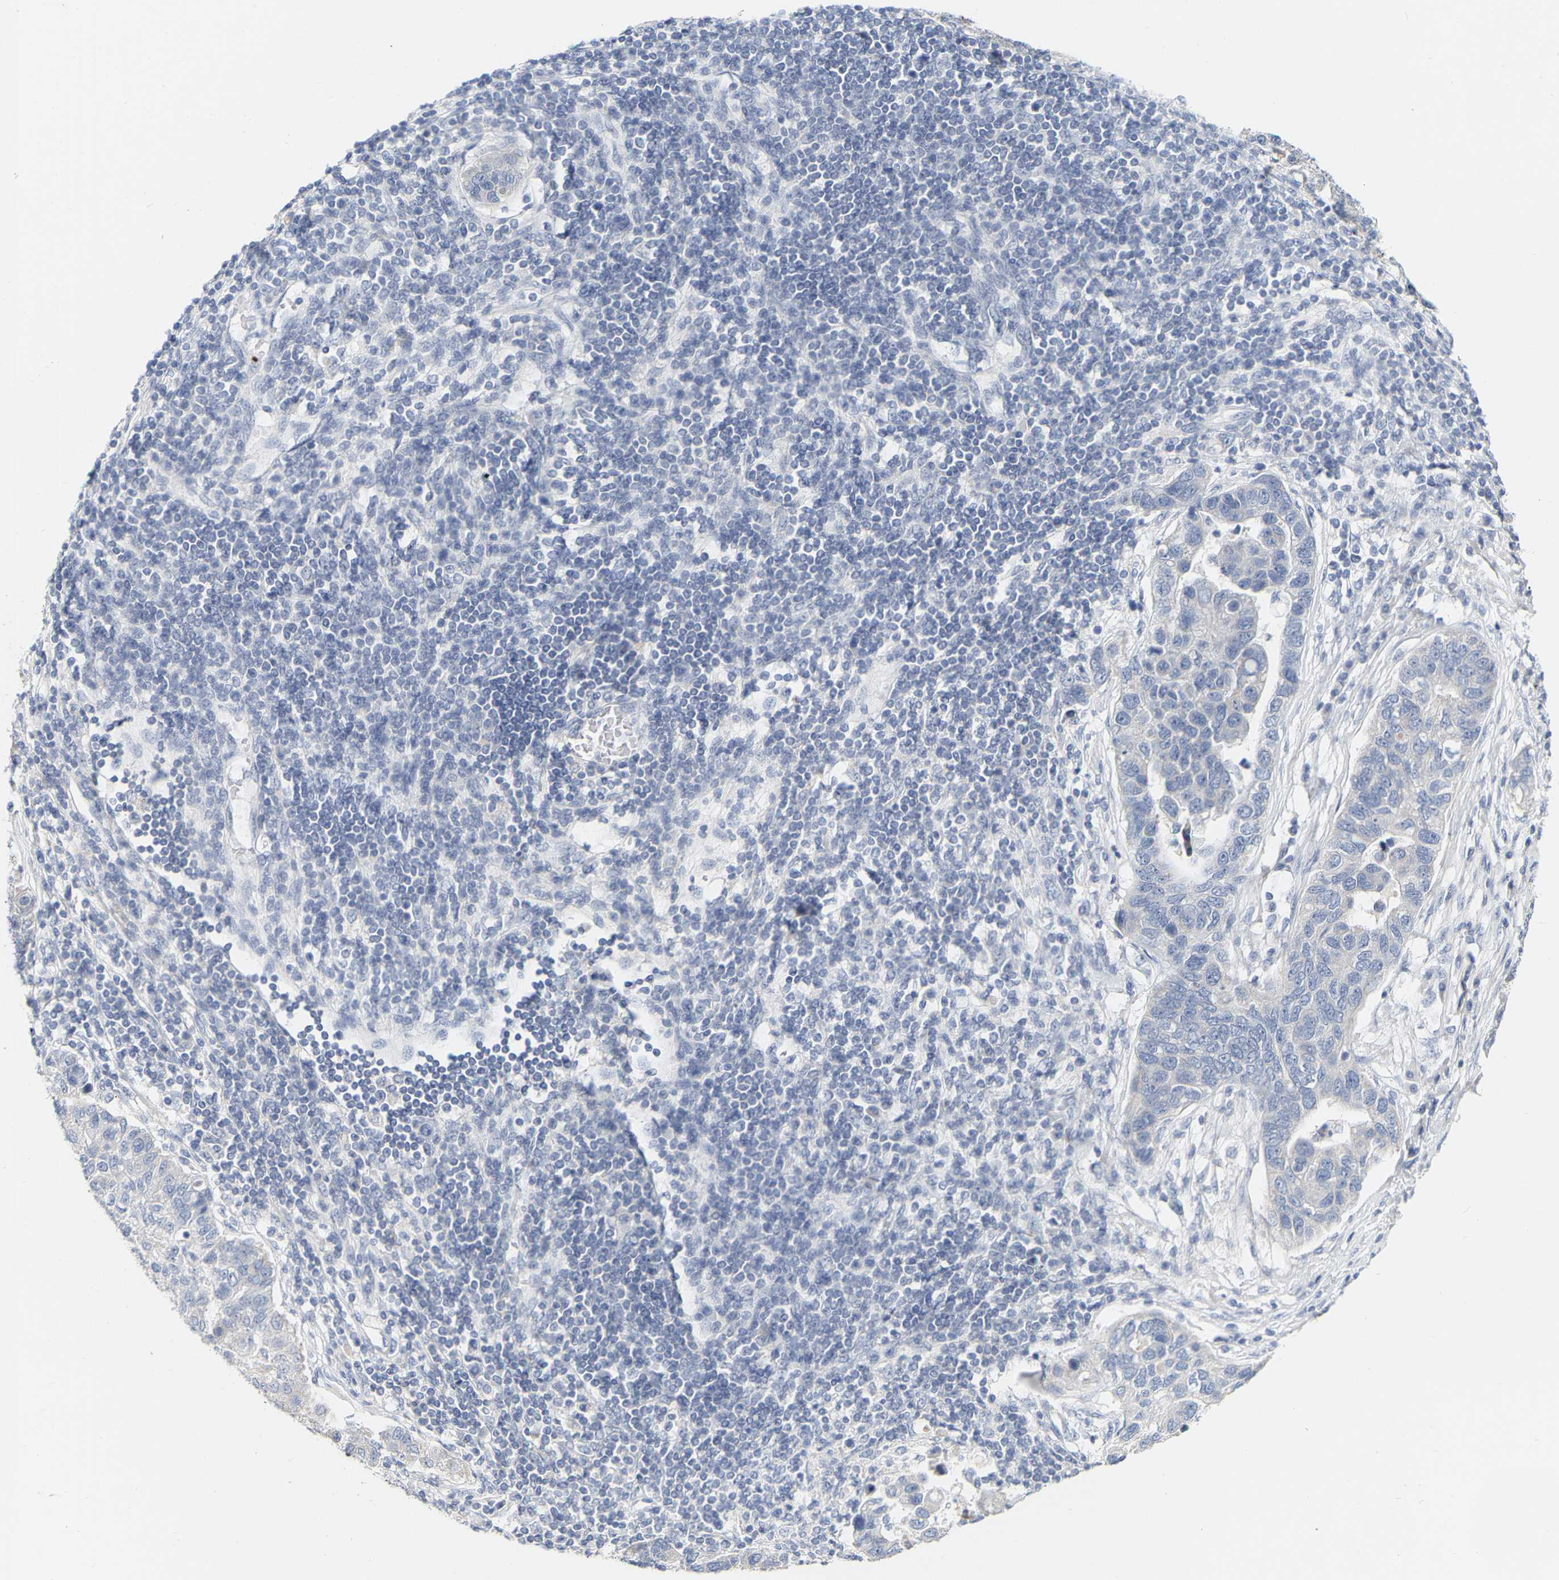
{"staining": {"intensity": "negative", "quantity": "none", "location": "none"}, "tissue": "pancreatic cancer", "cell_type": "Tumor cells", "image_type": "cancer", "snomed": [{"axis": "morphology", "description": "Adenocarcinoma, NOS"}, {"axis": "topography", "description": "Pancreas"}], "caption": "The image reveals no significant expression in tumor cells of pancreatic cancer.", "gene": "KRT76", "patient": {"sex": "female", "age": 61}}